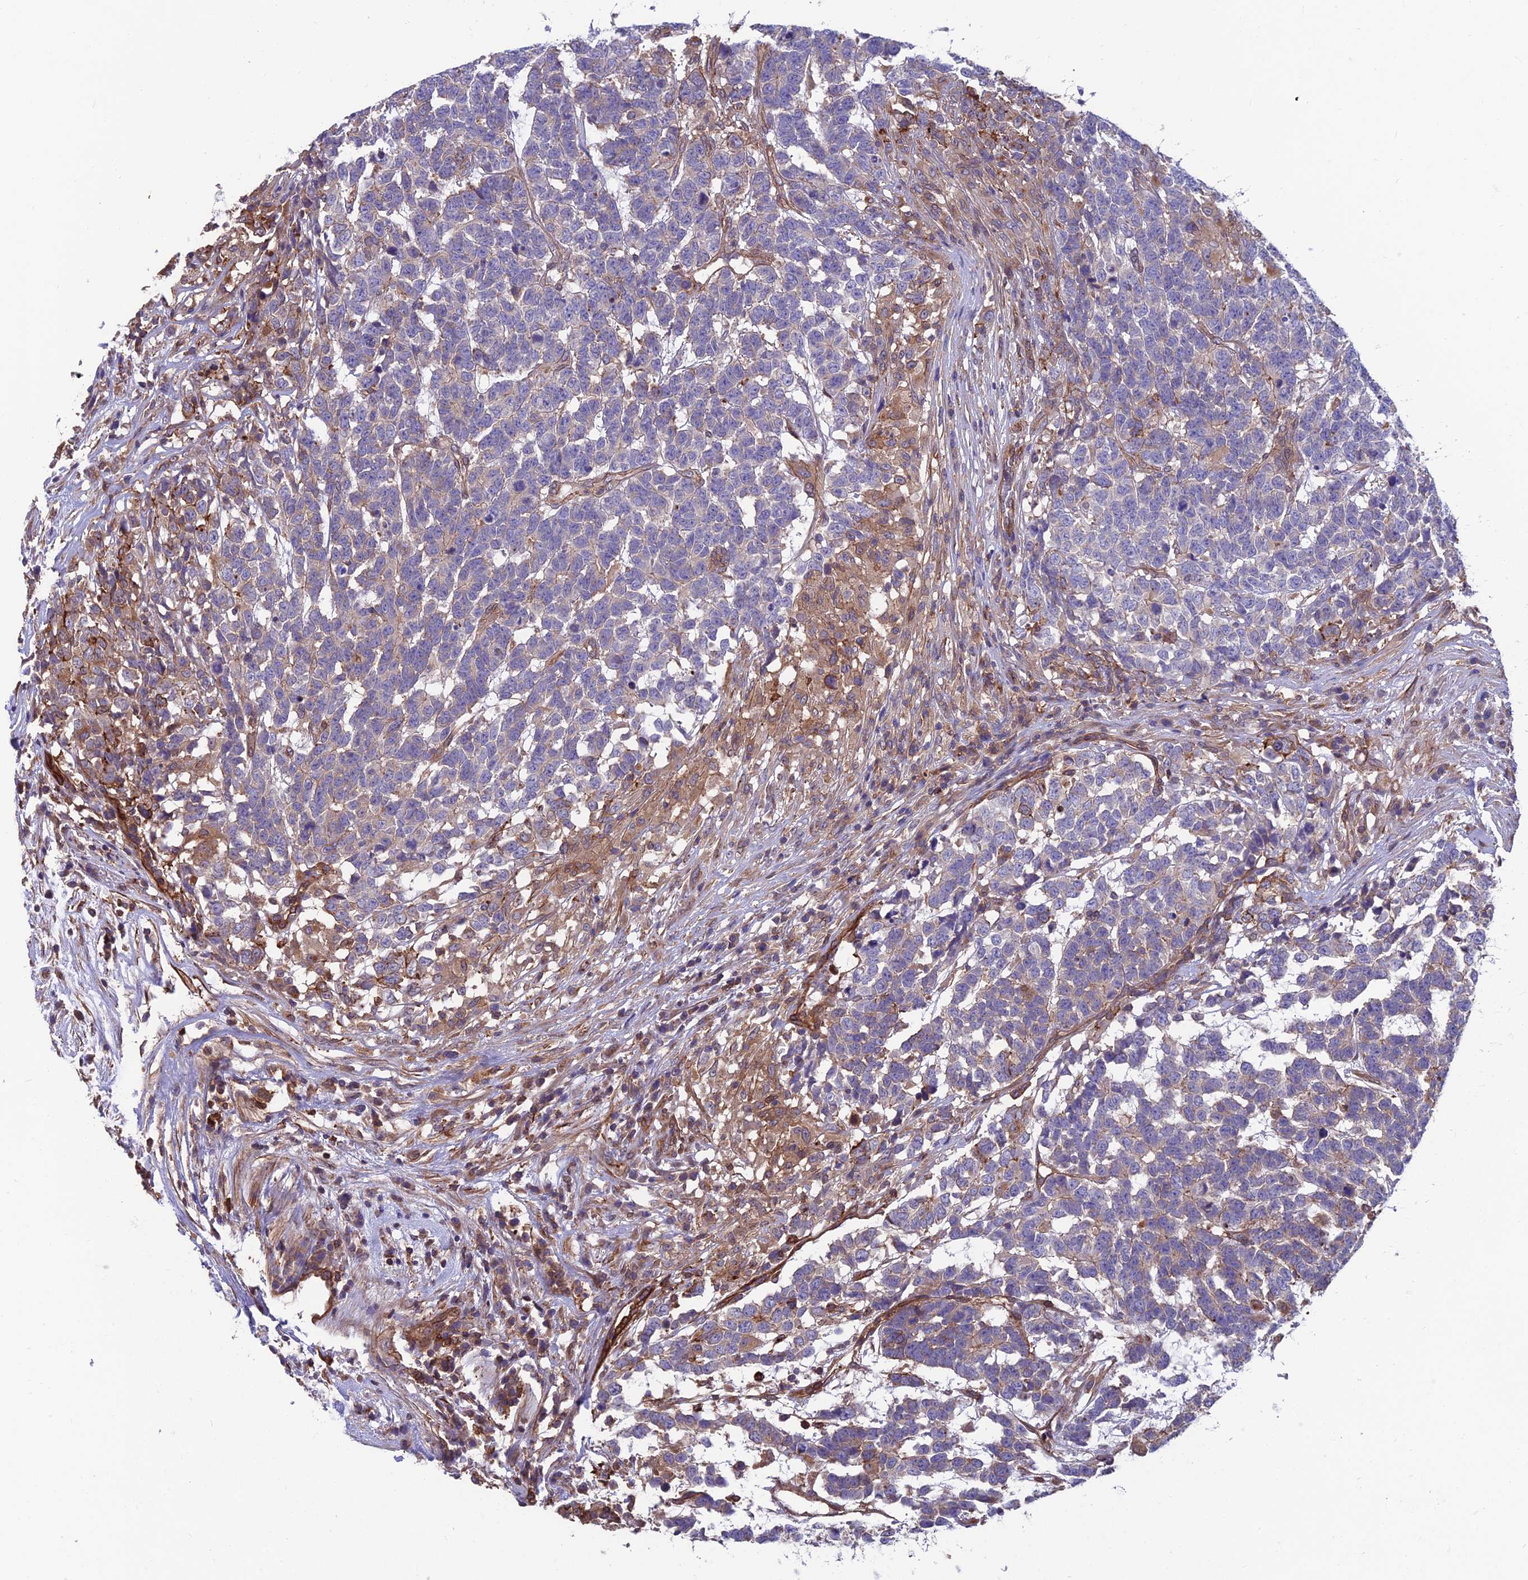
{"staining": {"intensity": "weak", "quantity": "<25%", "location": "cytoplasmic/membranous"}, "tissue": "testis cancer", "cell_type": "Tumor cells", "image_type": "cancer", "snomed": [{"axis": "morphology", "description": "Carcinoma, Embryonal, NOS"}, {"axis": "topography", "description": "Testis"}], "caption": "A photomicrograph of testis cancer (embryonal carcinoma) stained for a protein reveals no brown staining in tumor cells.", "gene": "RTN4RL1", "patient": {"sex": "male", "age": 26}}